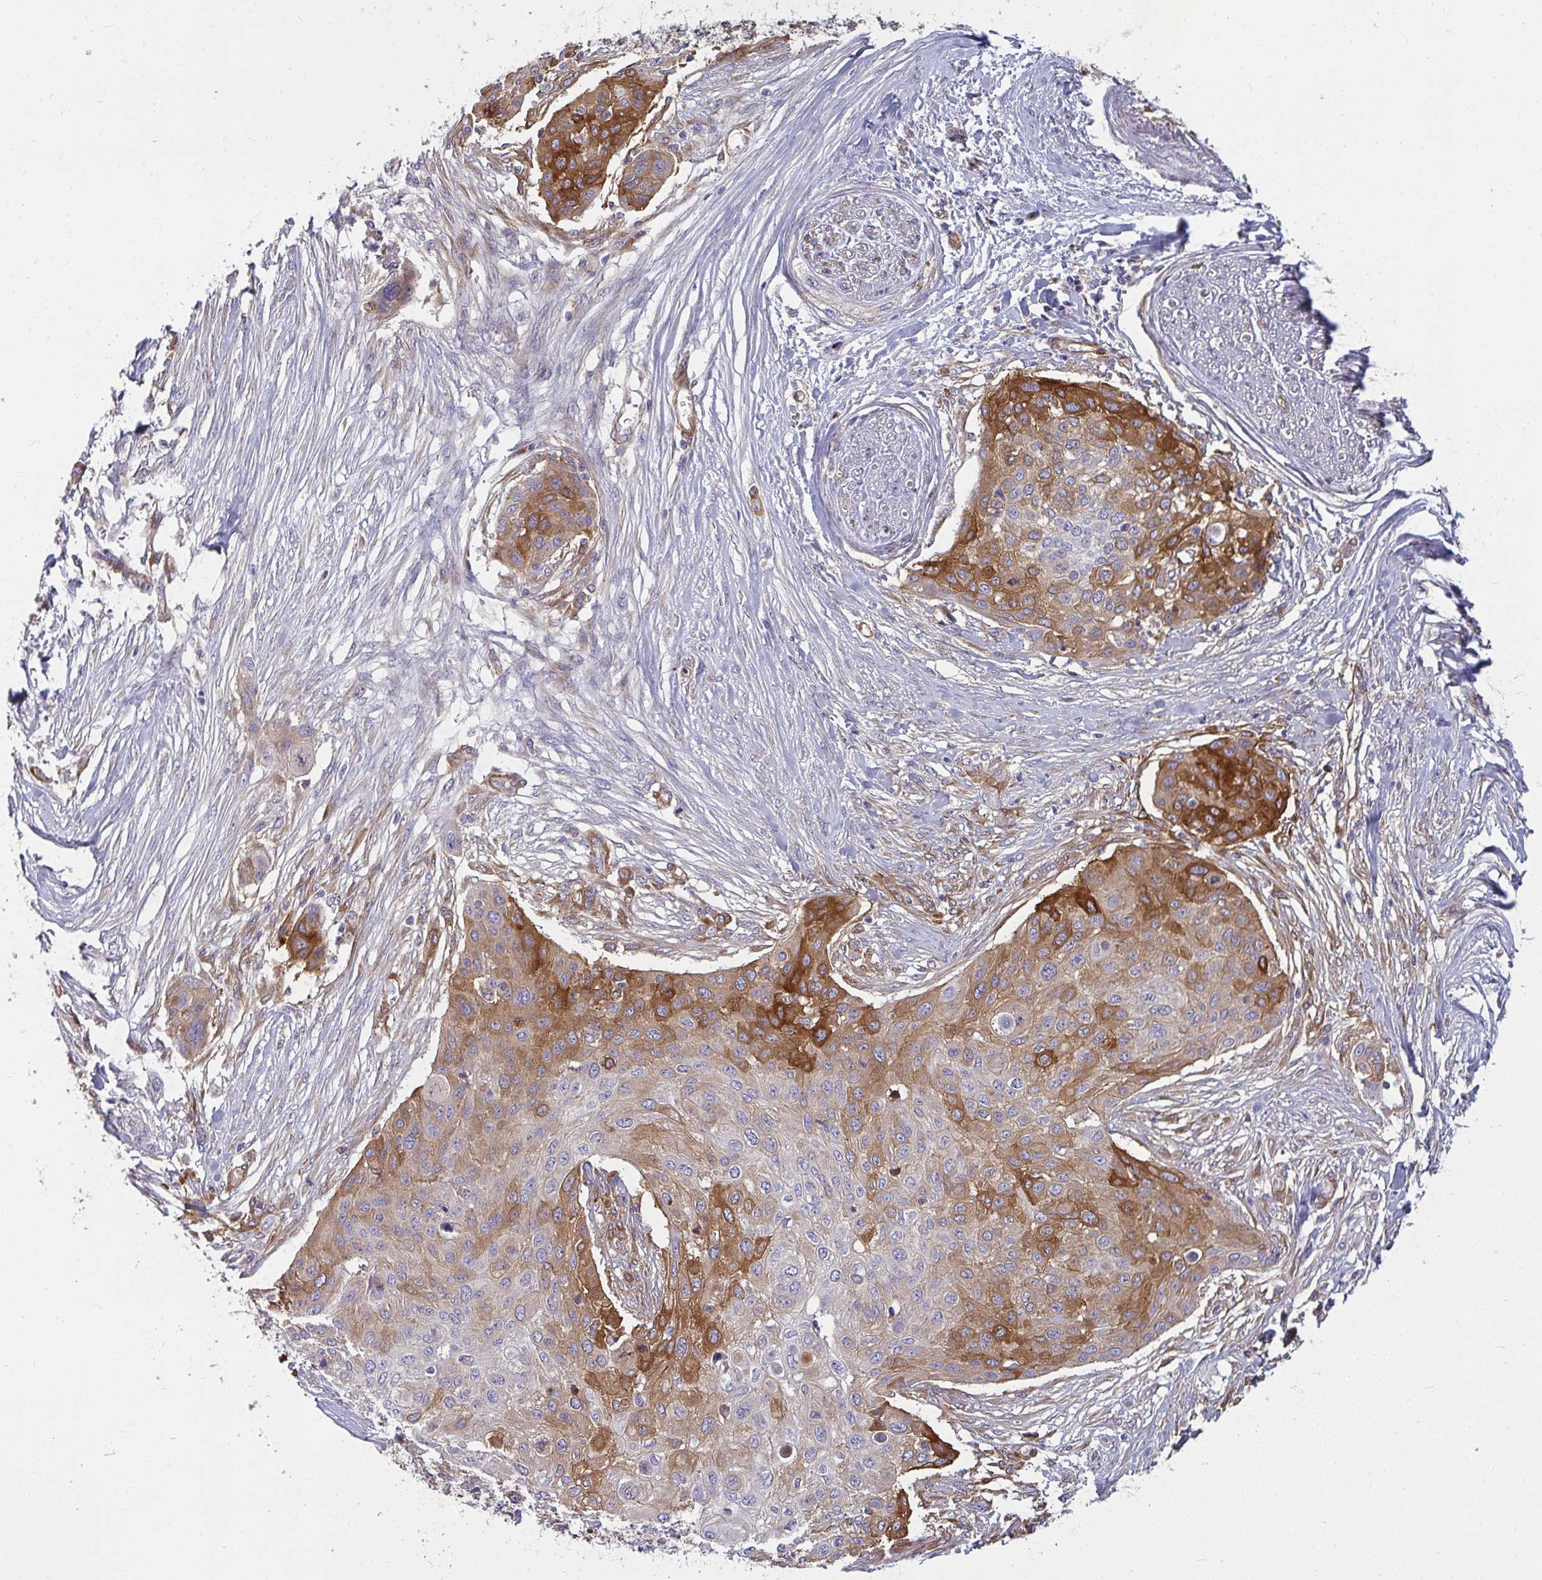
{"staining": {"intensity": "strong", "quantity": "25%-75%", "location": "cytoplasmic/membranous"}, "tissue": "skin cancer", "cell_type": "Tumor cells", "image_type": "cancer", "snomed": [{"axis": "morphology", "description": "Squamous cell carcinoma, NOS"}, {"axis": "topography", "description": "Skin"}], "caption": "IHC image of neoplastic tissue: human squamous cell carcinoma (skin) stained using immunohistochemistry (IHC) shows high levels of strong protein expression localized specifically in the cytoplasmic/membranous of tumor cells, appearing as a cytoplasmic/membranous brown color.", "gene": "IFIT3", "patient": {"sex": "female", "age": 87}}